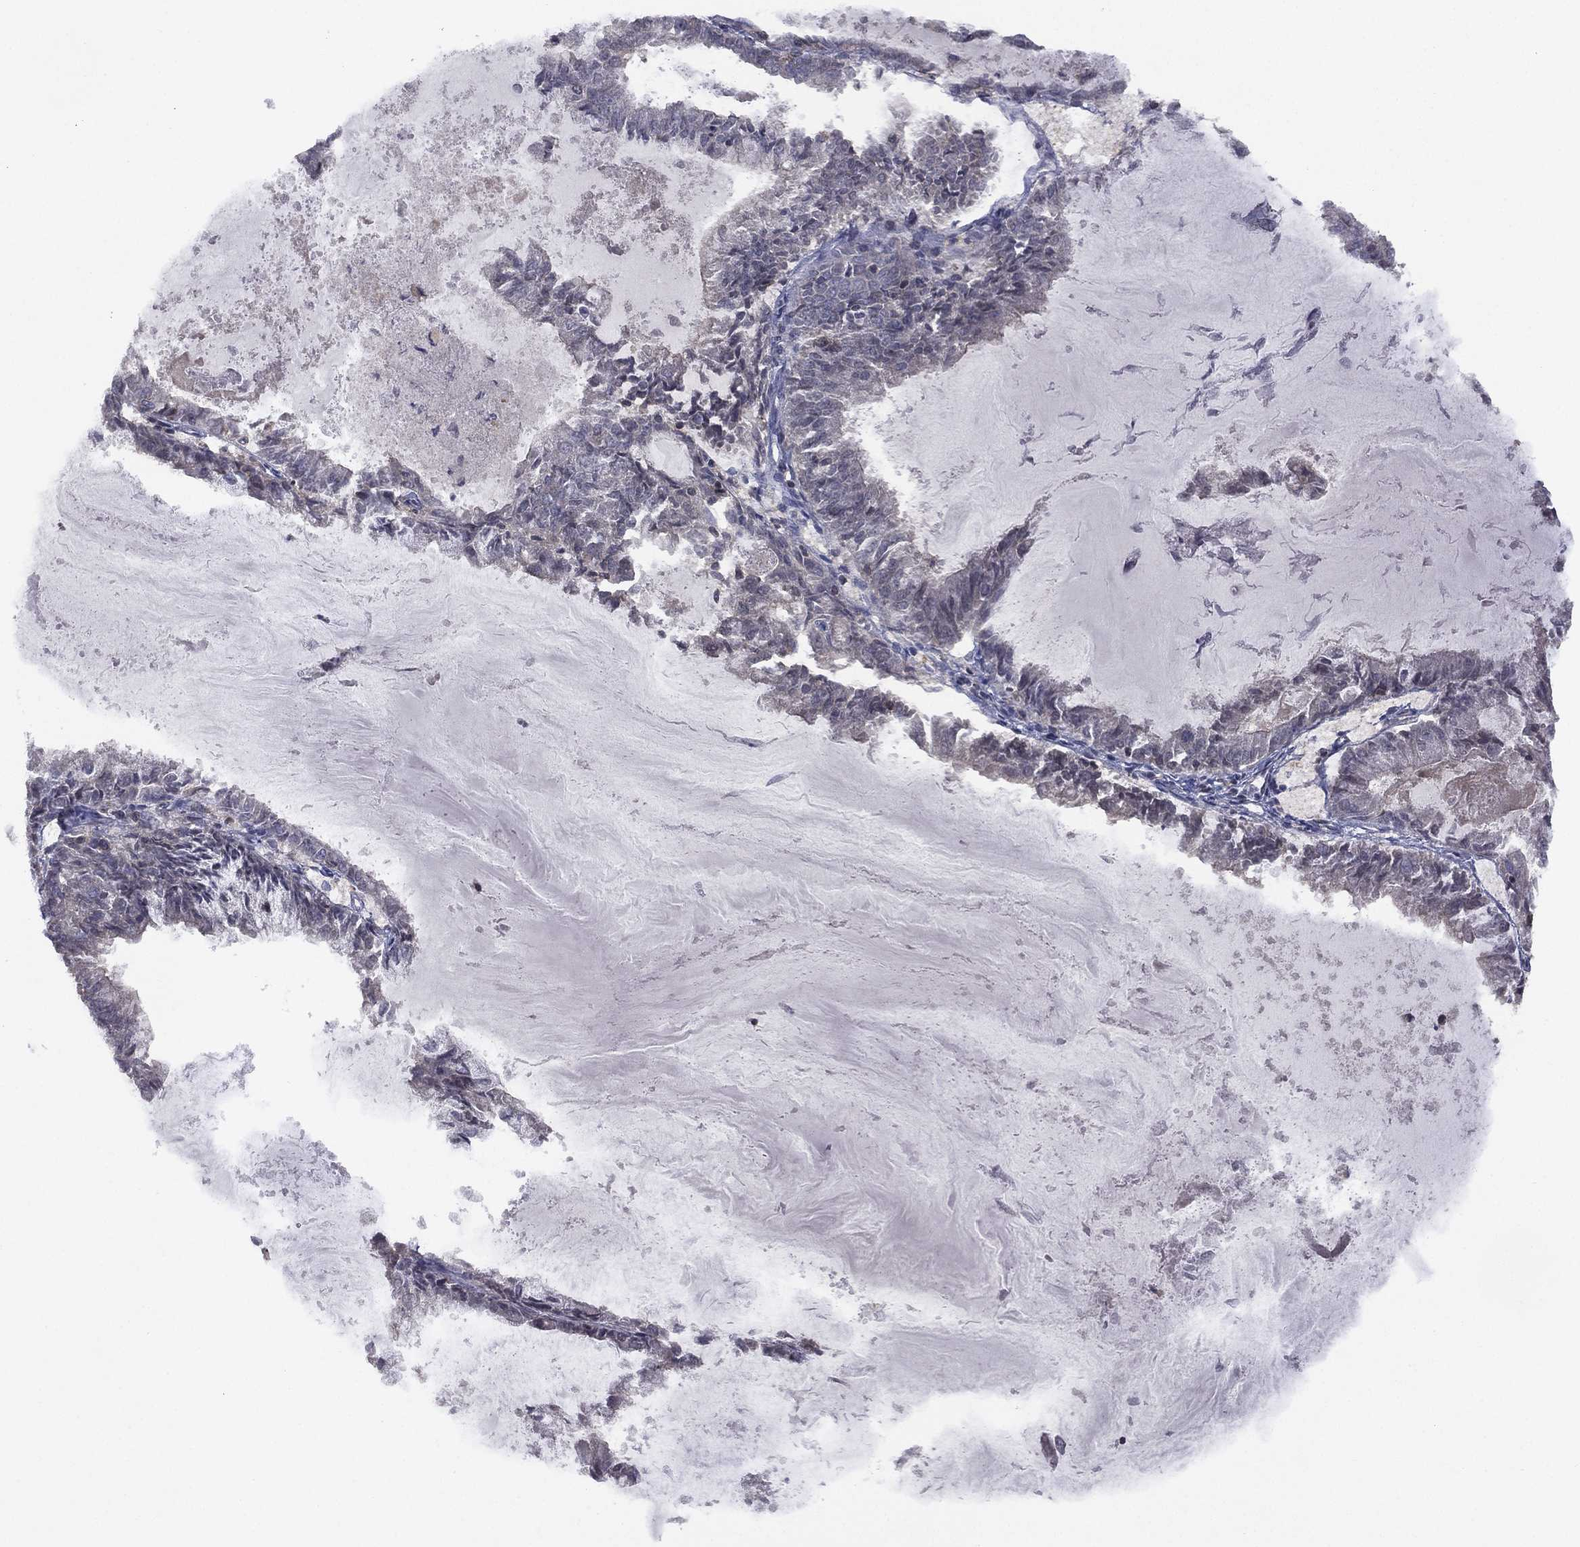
{"staining": {"intensity": "negative", "quantity": "none", "location": "none"}, "tissue": "endometrial cancer", "cell_type": "Tumor cells", "image_type": "cancer", "snomed": [{"axis": "morphology", "description": "Adenocarcinoma, NOS"}, {"axis": "topography", "description": "Endometrium"}], "caption": "The micrograph demonstrates no significant expression in tumor cells of adenocarcinoma (endometrial).", "gene": "DOCK8", "patient": {"sex": "female", "age": 57}}